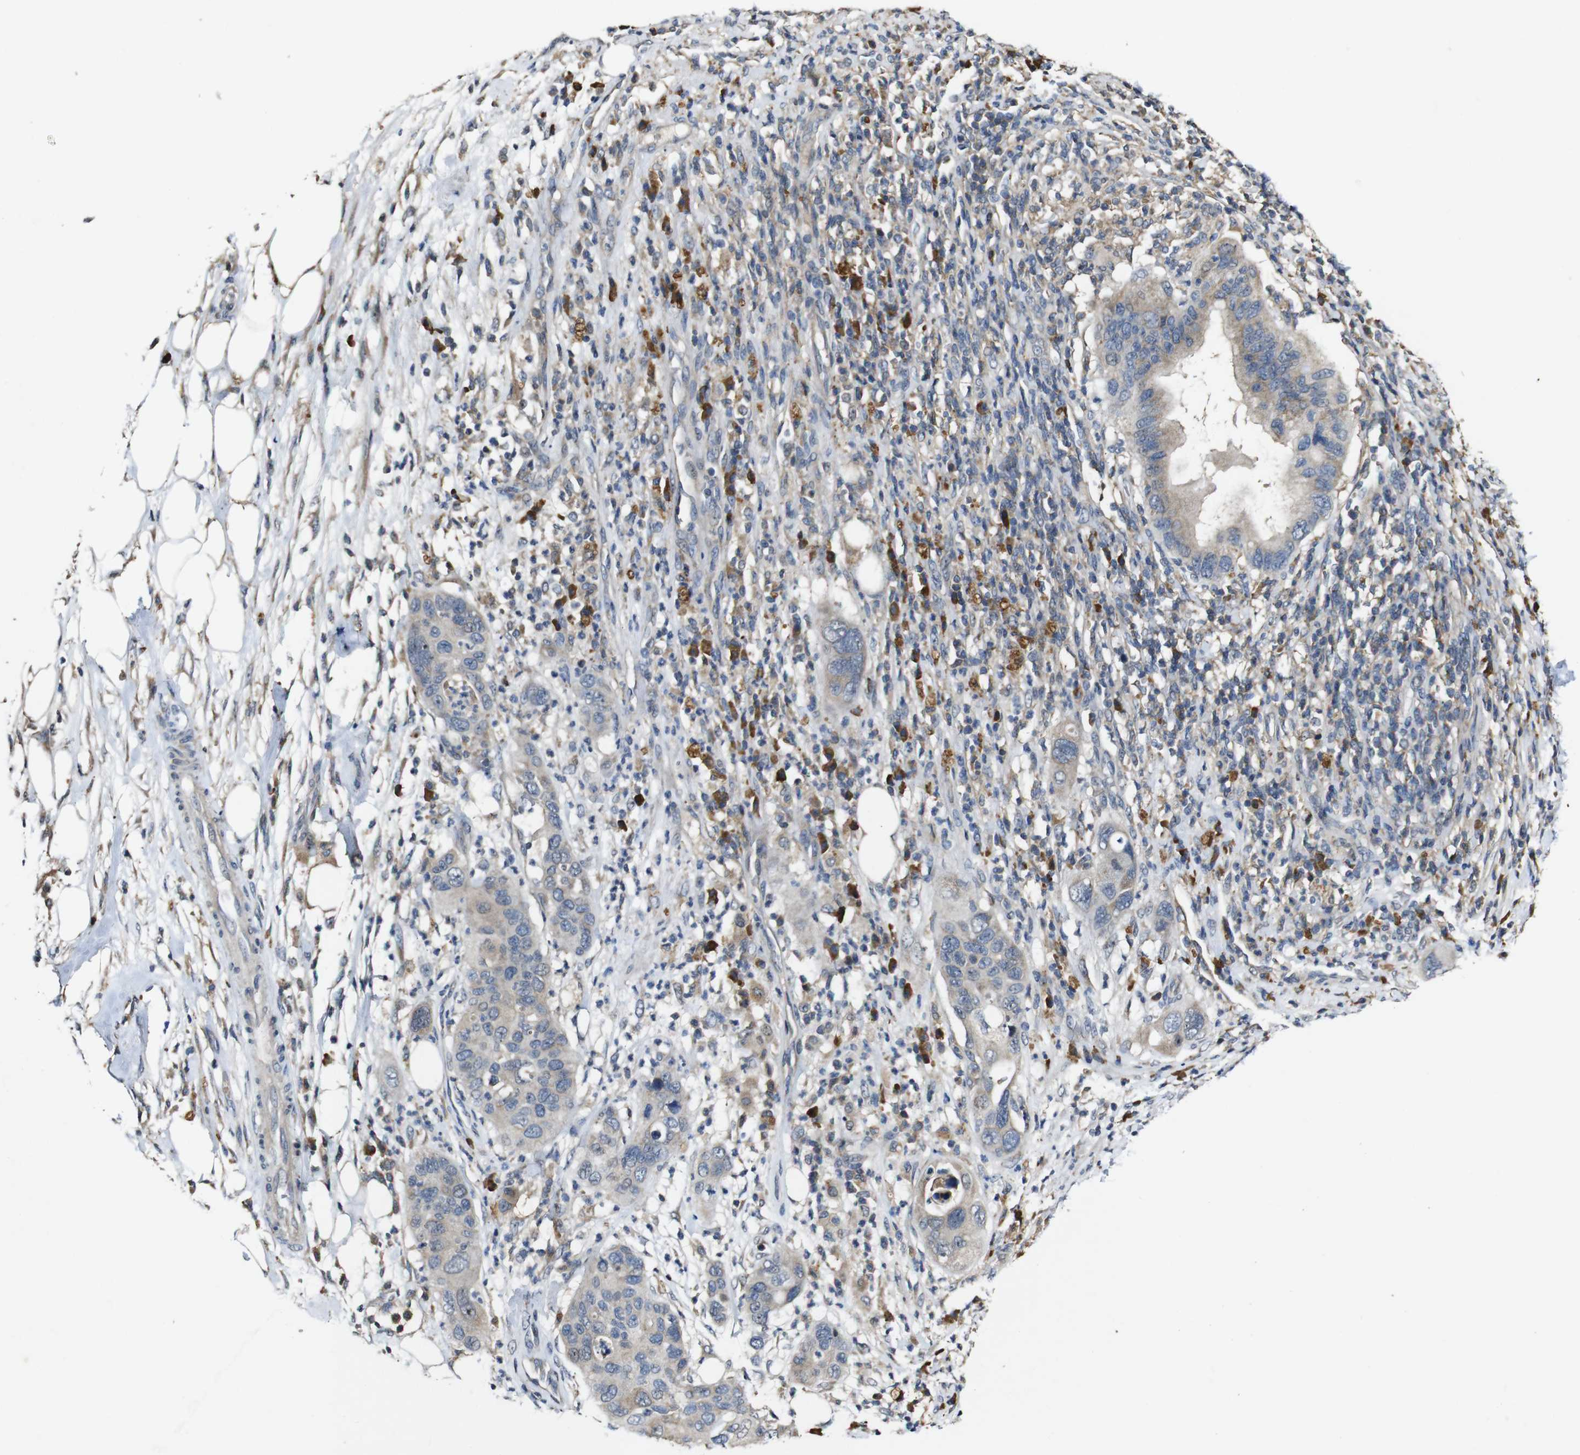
{"staining": {"intensity": "weak", "quantity": ">75%", "location": "cytoplasmic/membranous"}, "tissue": "pancreatic cancer", "cell_type": "Tumor cells", "image_type": "cancer", "snomed": [{"axis": "morphology", "description": "Adenocarcinoma, NOS"}, {"axis": "topography", "description": "Pancreas"}], "caption": "Immunohistochemistry (DAB (3,3'-diaminobenzidine)) staining of human pancreatic adenocarcinoma displays weak cytoplasmic/membranous protein expression in approximately >75% of tumor cells. (Brightfield microscopy of DAB IHC at high magnification).", "gene": "MAGI2", "patient": {"sex": "female", "age": 71}}